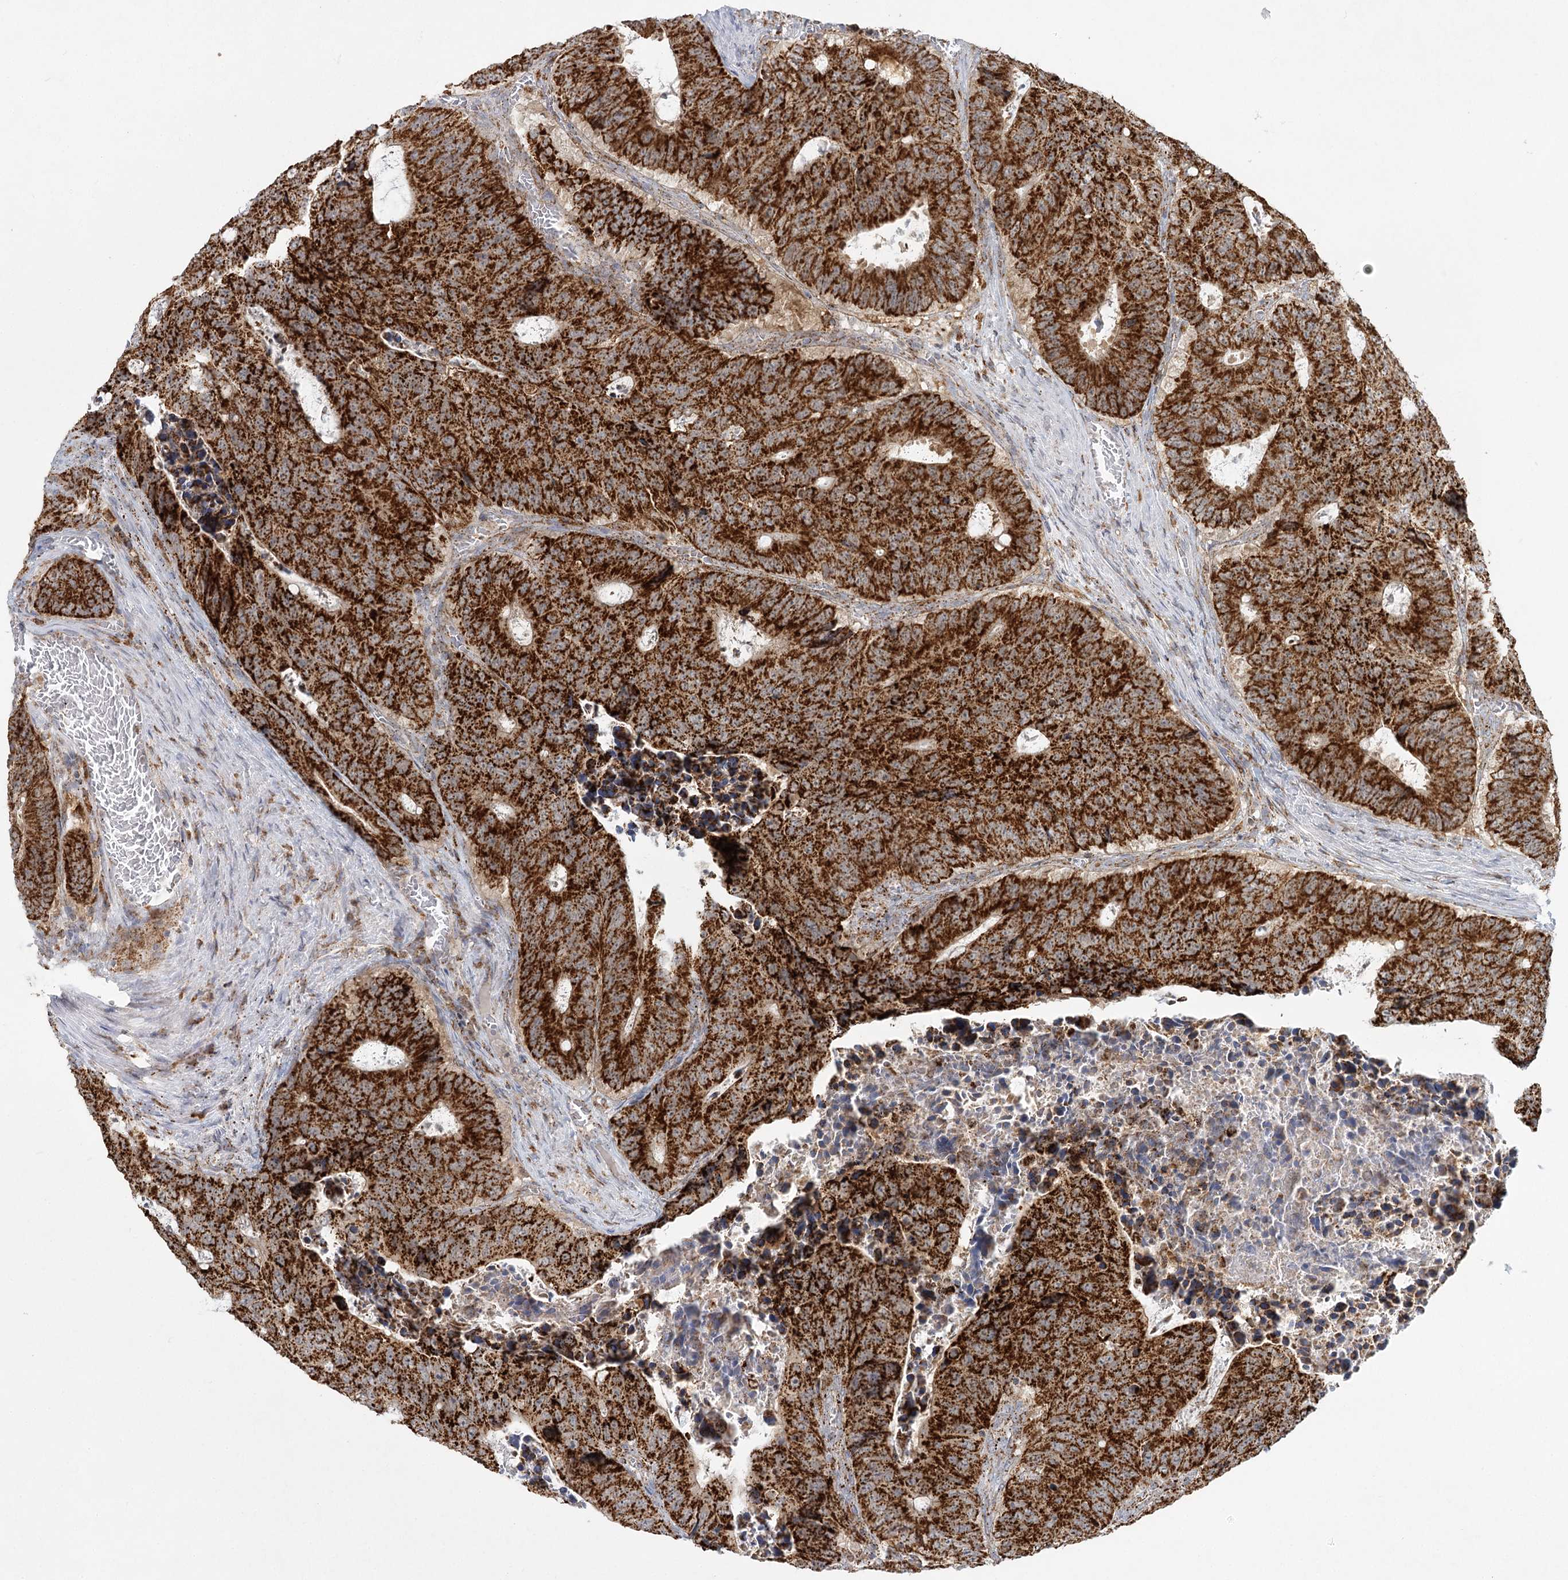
{"staining": {"intensity": "strong", "quantity": ">75%", "location": "cytoplasmic/membranous"}, "tissue": "colorectal cancer", "cell_type": "Tumor cells", "image_type": "cancer", "snomed": [{"axis": "morphology", "description": "Adenocarcinoma, NOS"}, {"axis": "topography", "description": "Colon"}], "caption": "DAB (3,3'-diaminobenzidine) immunohistochemical staining of human colorectal cancer (adenocarcinoma) shows strong cytoplasmic/membranous protein staining in approximately >75% of tumor cells.", "gene": "TAS1R1", "patient": {"sex": "male", "age": 87}}